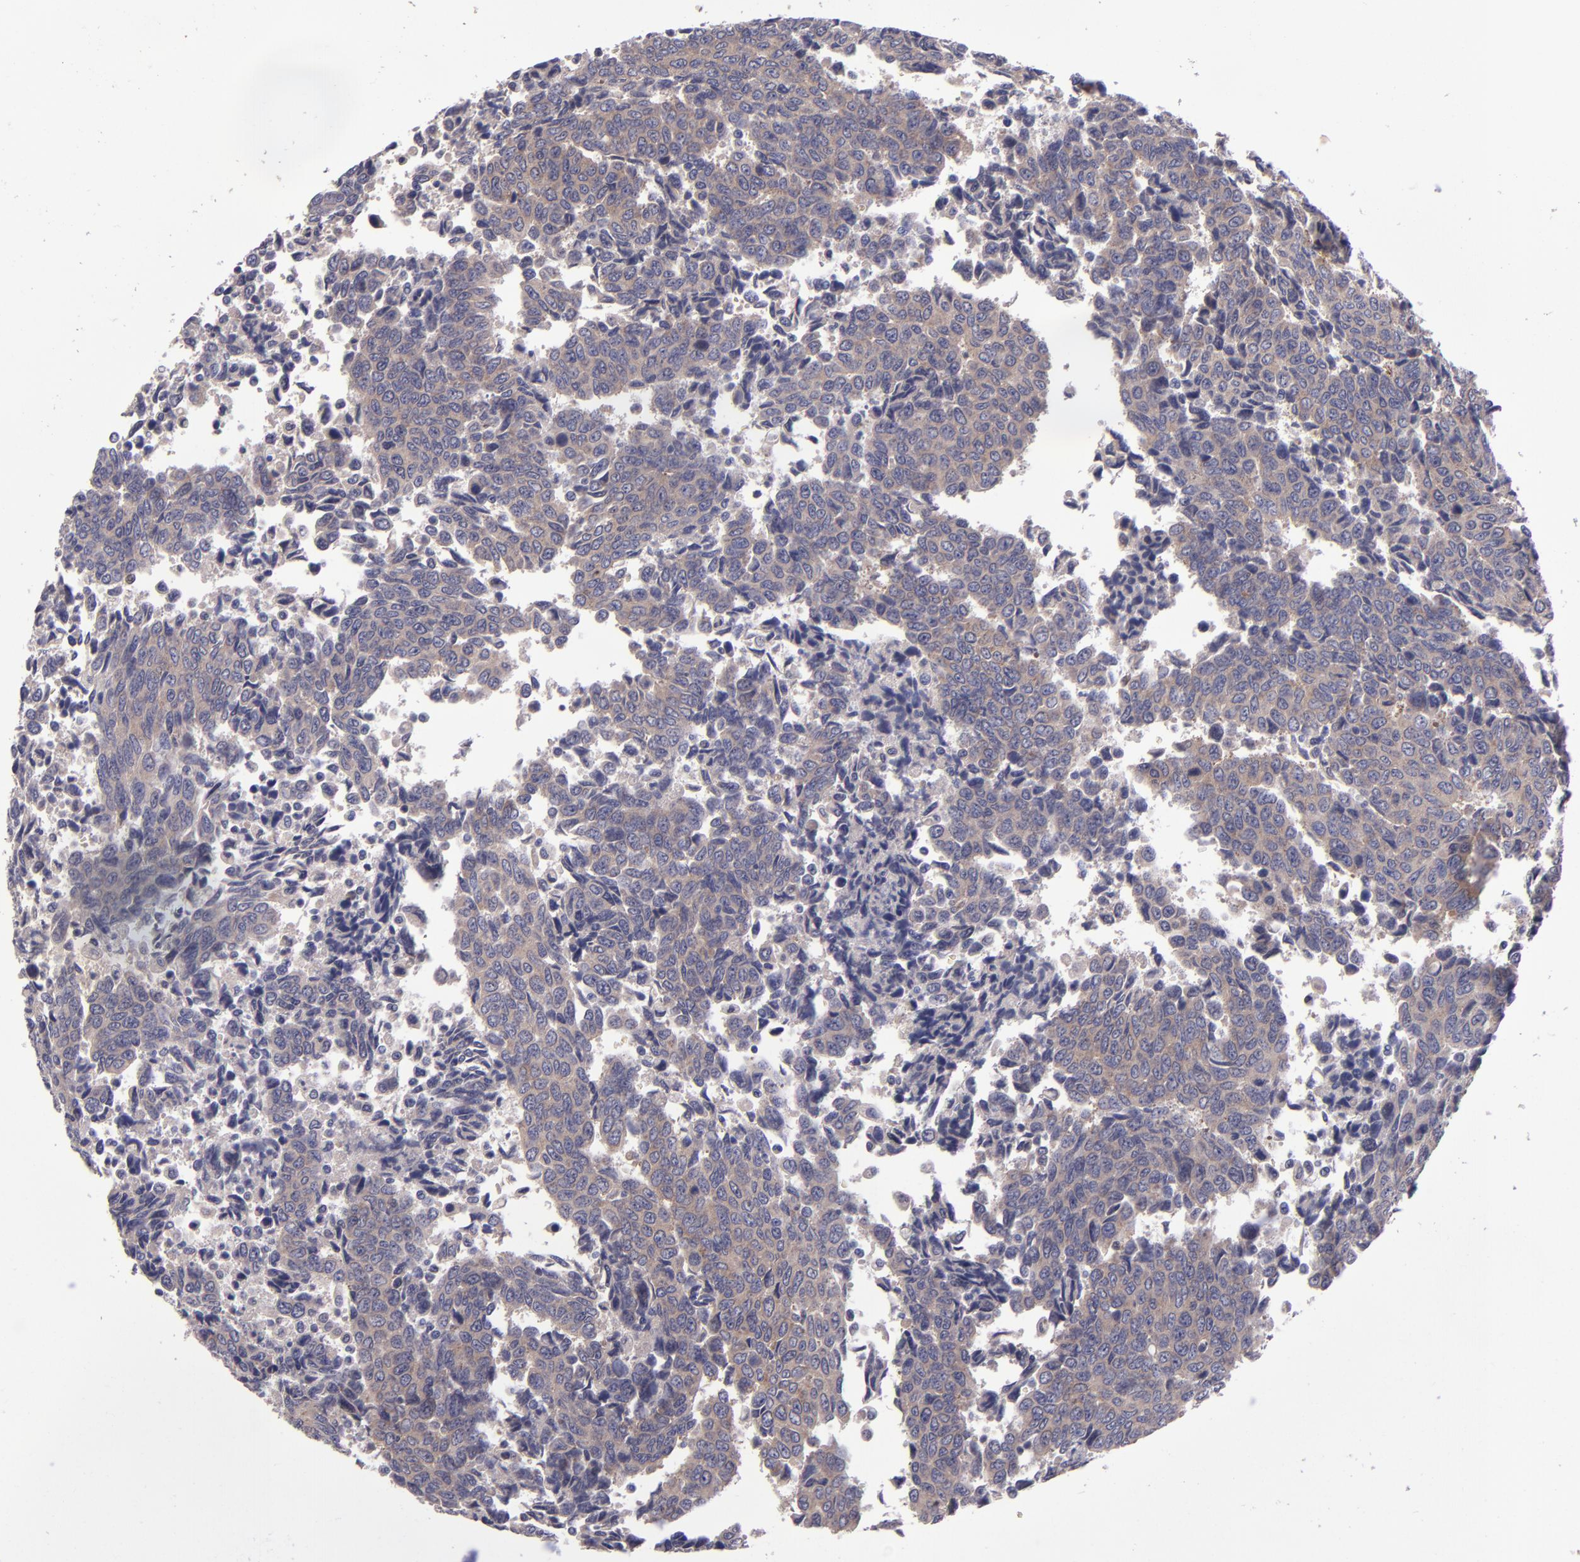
{"staining": {"intensity": "weak", "quantity": ">75%", "location": "cytoplasmic/membranous"}, "tissue": "urothelial cancer", "cell_type": "Tumor cells", "image_type": "cancer", "snomed": [{"axis": "morphology", "description": "Urothelial carcinoma, High grade"}, {"axis": "topography", "description": "Urinary bladder"}], "caption": "Immunohistochemical staining of human urothelial cancer shows weak cytoplasmic/membranous protein expression in about >75% of tumor cells.", "gene": "EIF4ENIF1", "patient": {"sex": "male", "age": 86}}